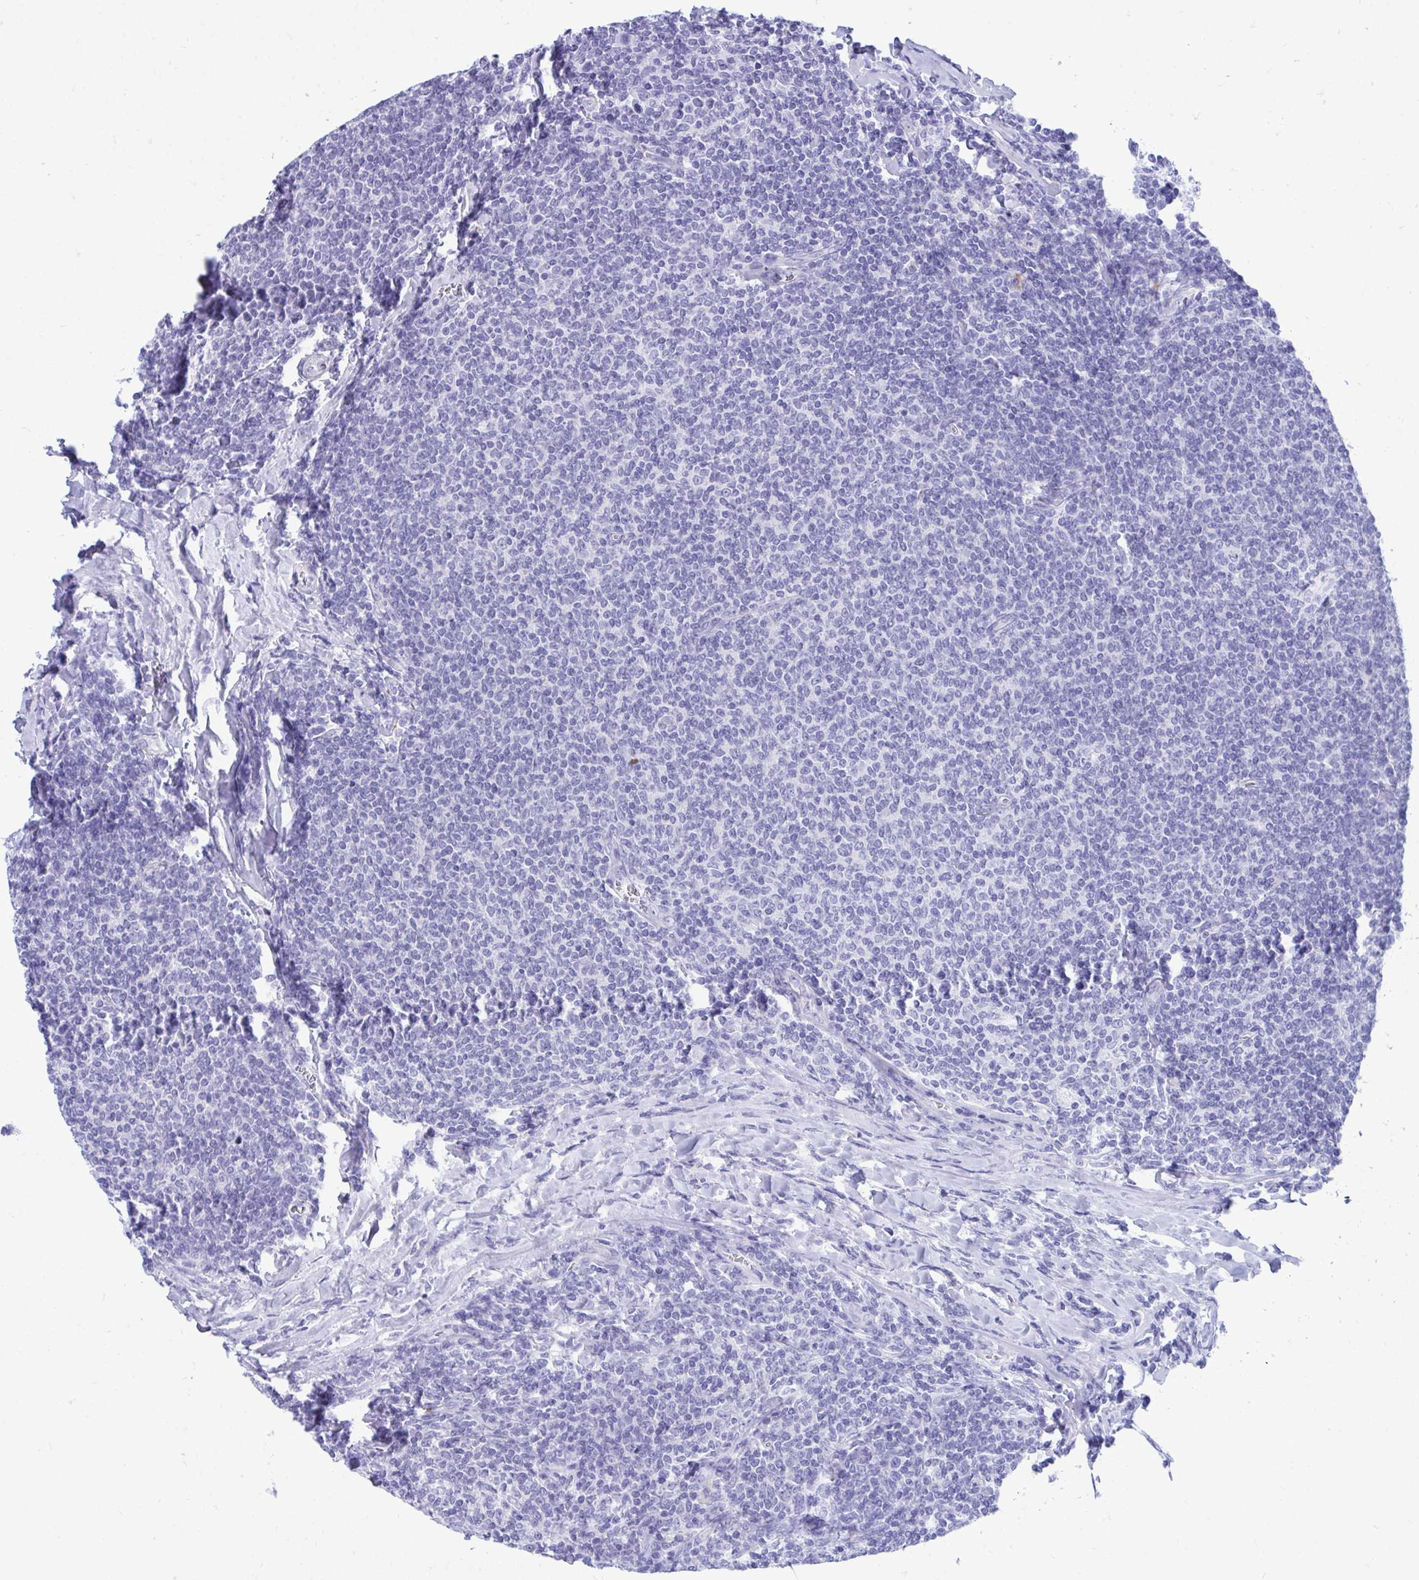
{"staining": {"intensity": "negative", "quantity": "none", "location": "none"}, "tissue": "lymphoma", "cell_type": "Tumor cells", "image_type": "cancer", "snomed": [{"axis": "morphology", "description": "Malignant lymphoma, non-Hodgkin's type, Low grade"}, {"axis": "topography", "description": "Lymph node"}], "caption": "Histopathology image shows no significant protein expression in tumor cells of lymphoma.", "gene": "SHISA8", "patient": {"sex": "male", "age": 52}}